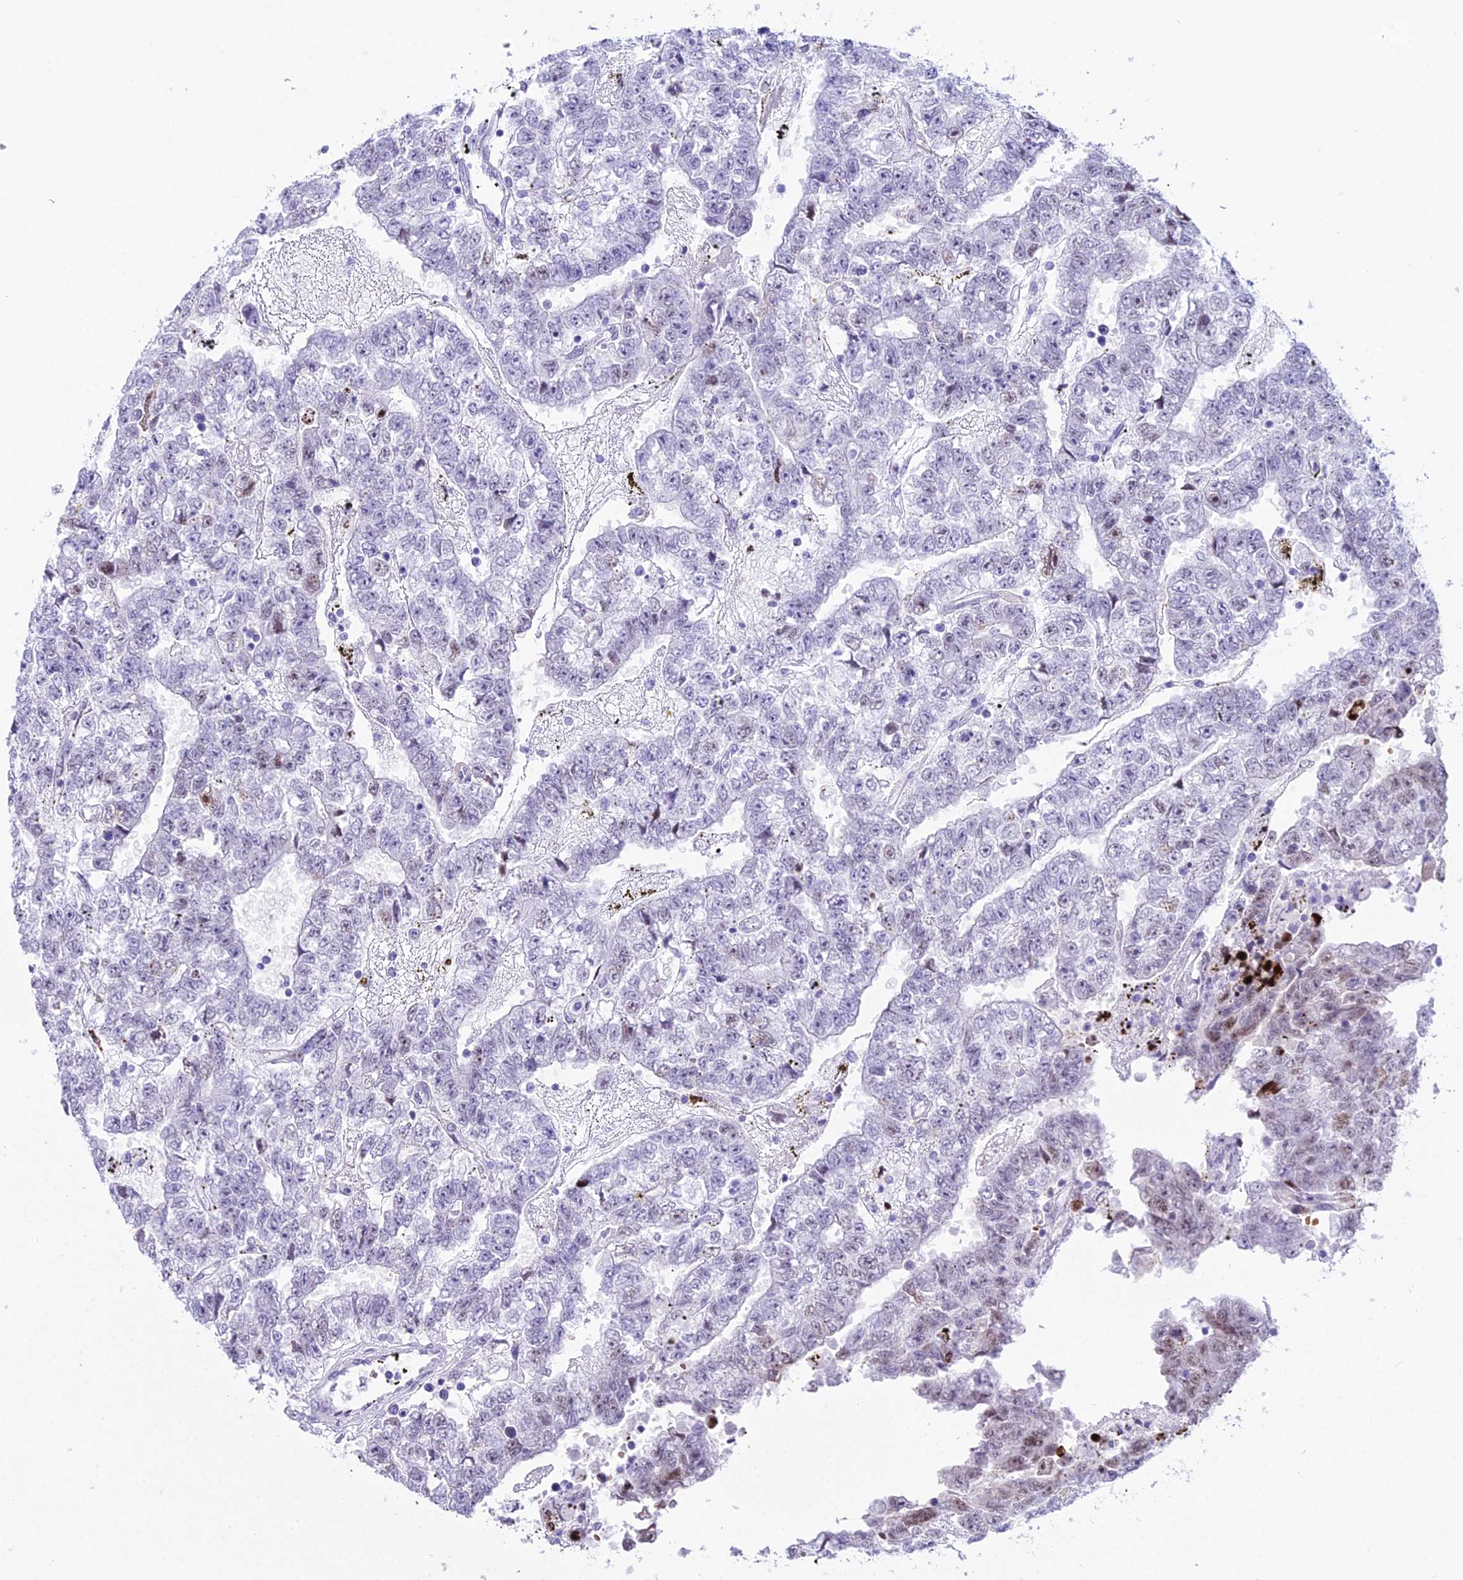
{"staining": {"intensity": "weak", "quantity": "<25%", "location": "nuclear"}, "tissue": "testis cancer", "cell_type": "Tumor cells", "image_type": "cancer", "snomed": [{"axis": "morphology", "description": "Carcinoma, Embryonal, NOS"}, {"axis": "topography", "description": "Testis"}], "caption": "IHC micrograph of neoplastic tissue: human testis cancer (embryonal carcinoma) stained with DAB exhibits no significant protein expression in tumor cells. The staining was performed using DAB to visualize the protein expression in brown, while the nuclei were stained in blue with hematoxylin (Magnification: 20x).", "gene": "RNPS1", "patient": {"sex": "male", "age": 25}}